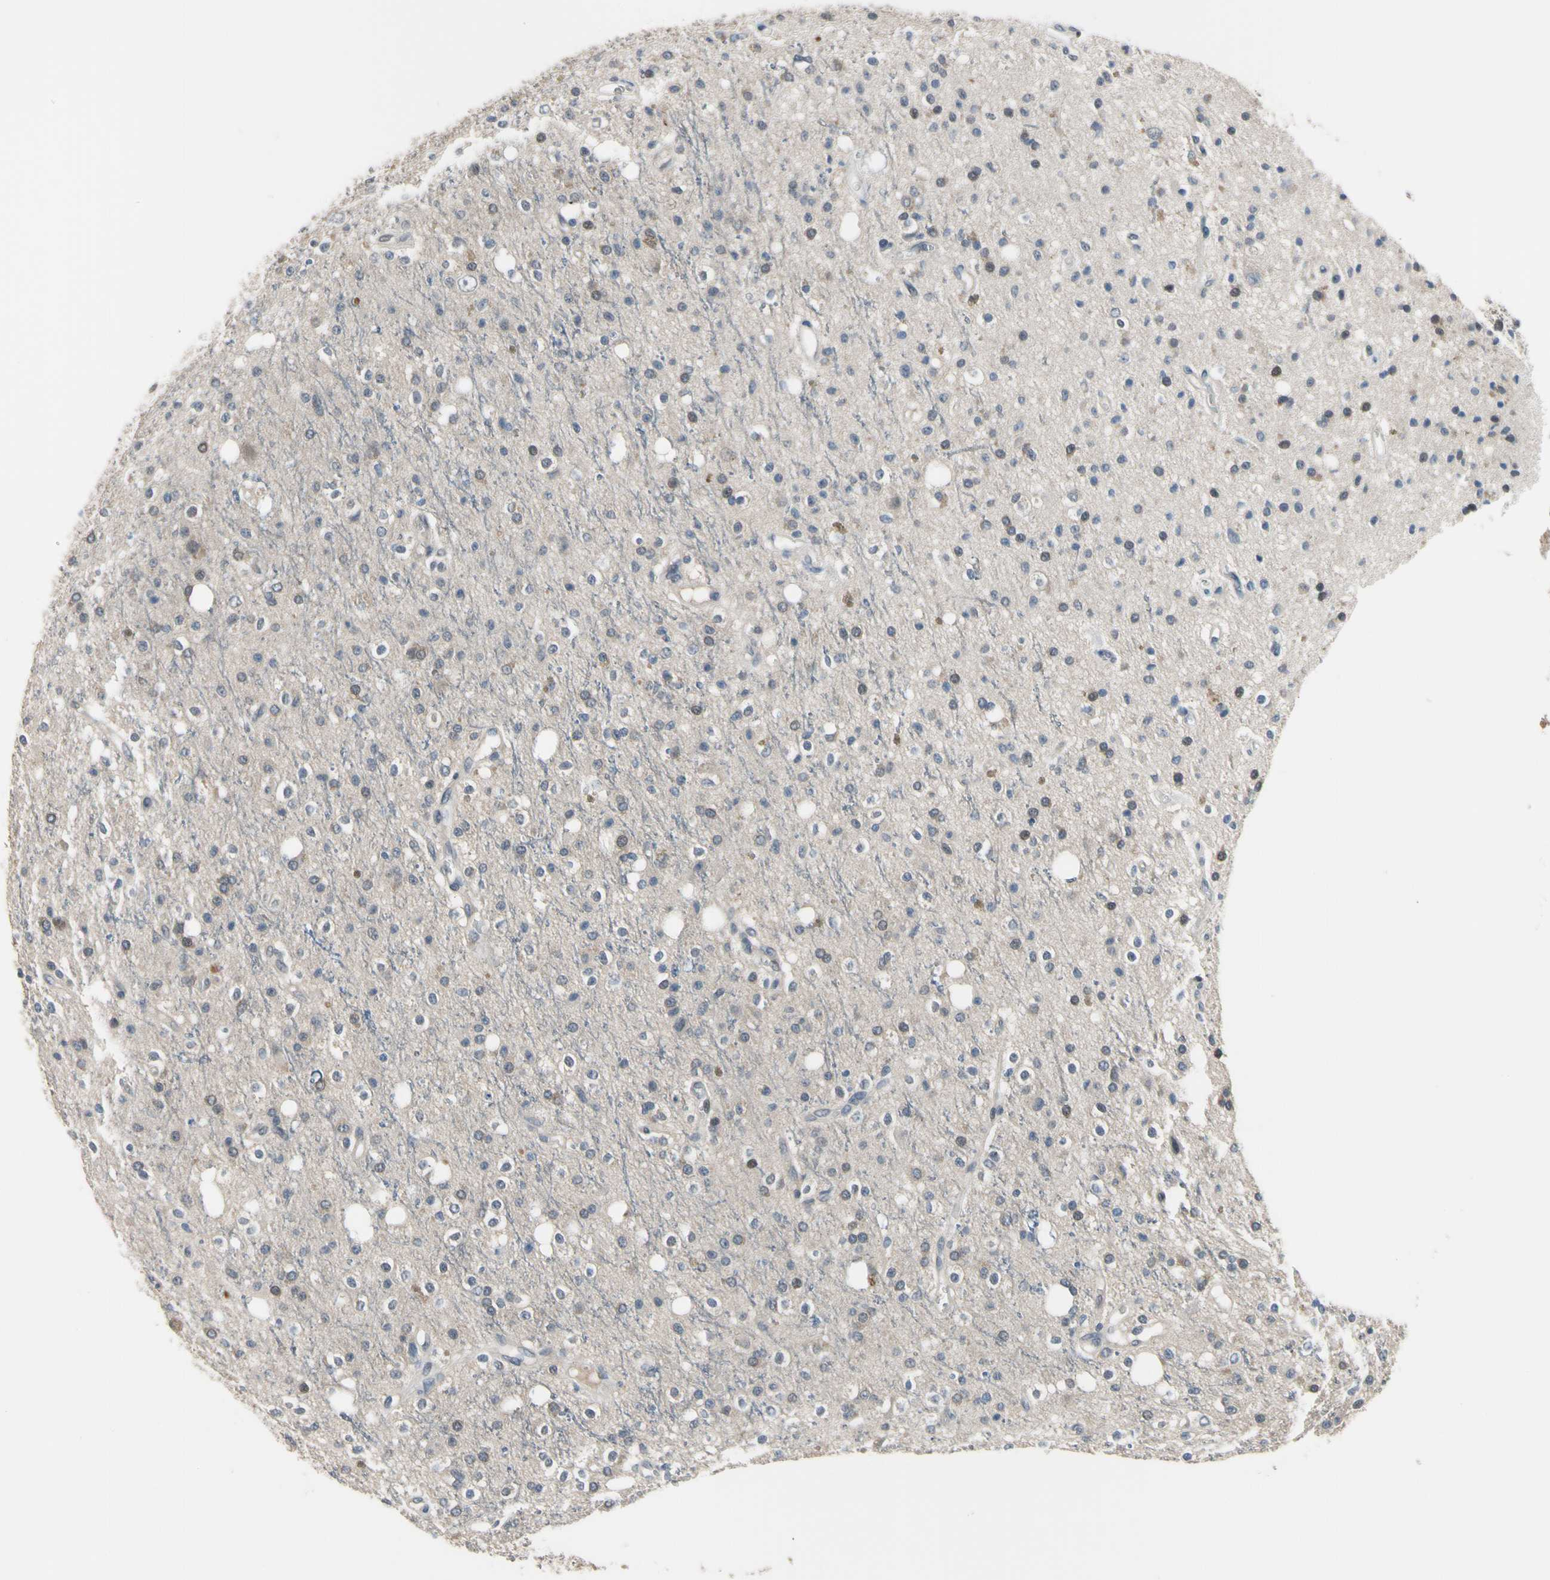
{"staining": {"intensity": "moderate", "quantity": "<25%", "location": "cytoplasmic/membranous"}, "tissue": "glioma", "cell_type": "Tumor cells", "image_type": "cancer", "snomed": [{"axis": "morphology", "description": "Glioma, malignant, High grade"}, {"axis": "topography", "description": "Brain"}], "caption": "Glioma tissue exhibits moderate cytoplasmic/membranous expression in approximately <25% of tumor cells", "gene": "HSPA4", "patient": {"sex": "male", "age": 47}}